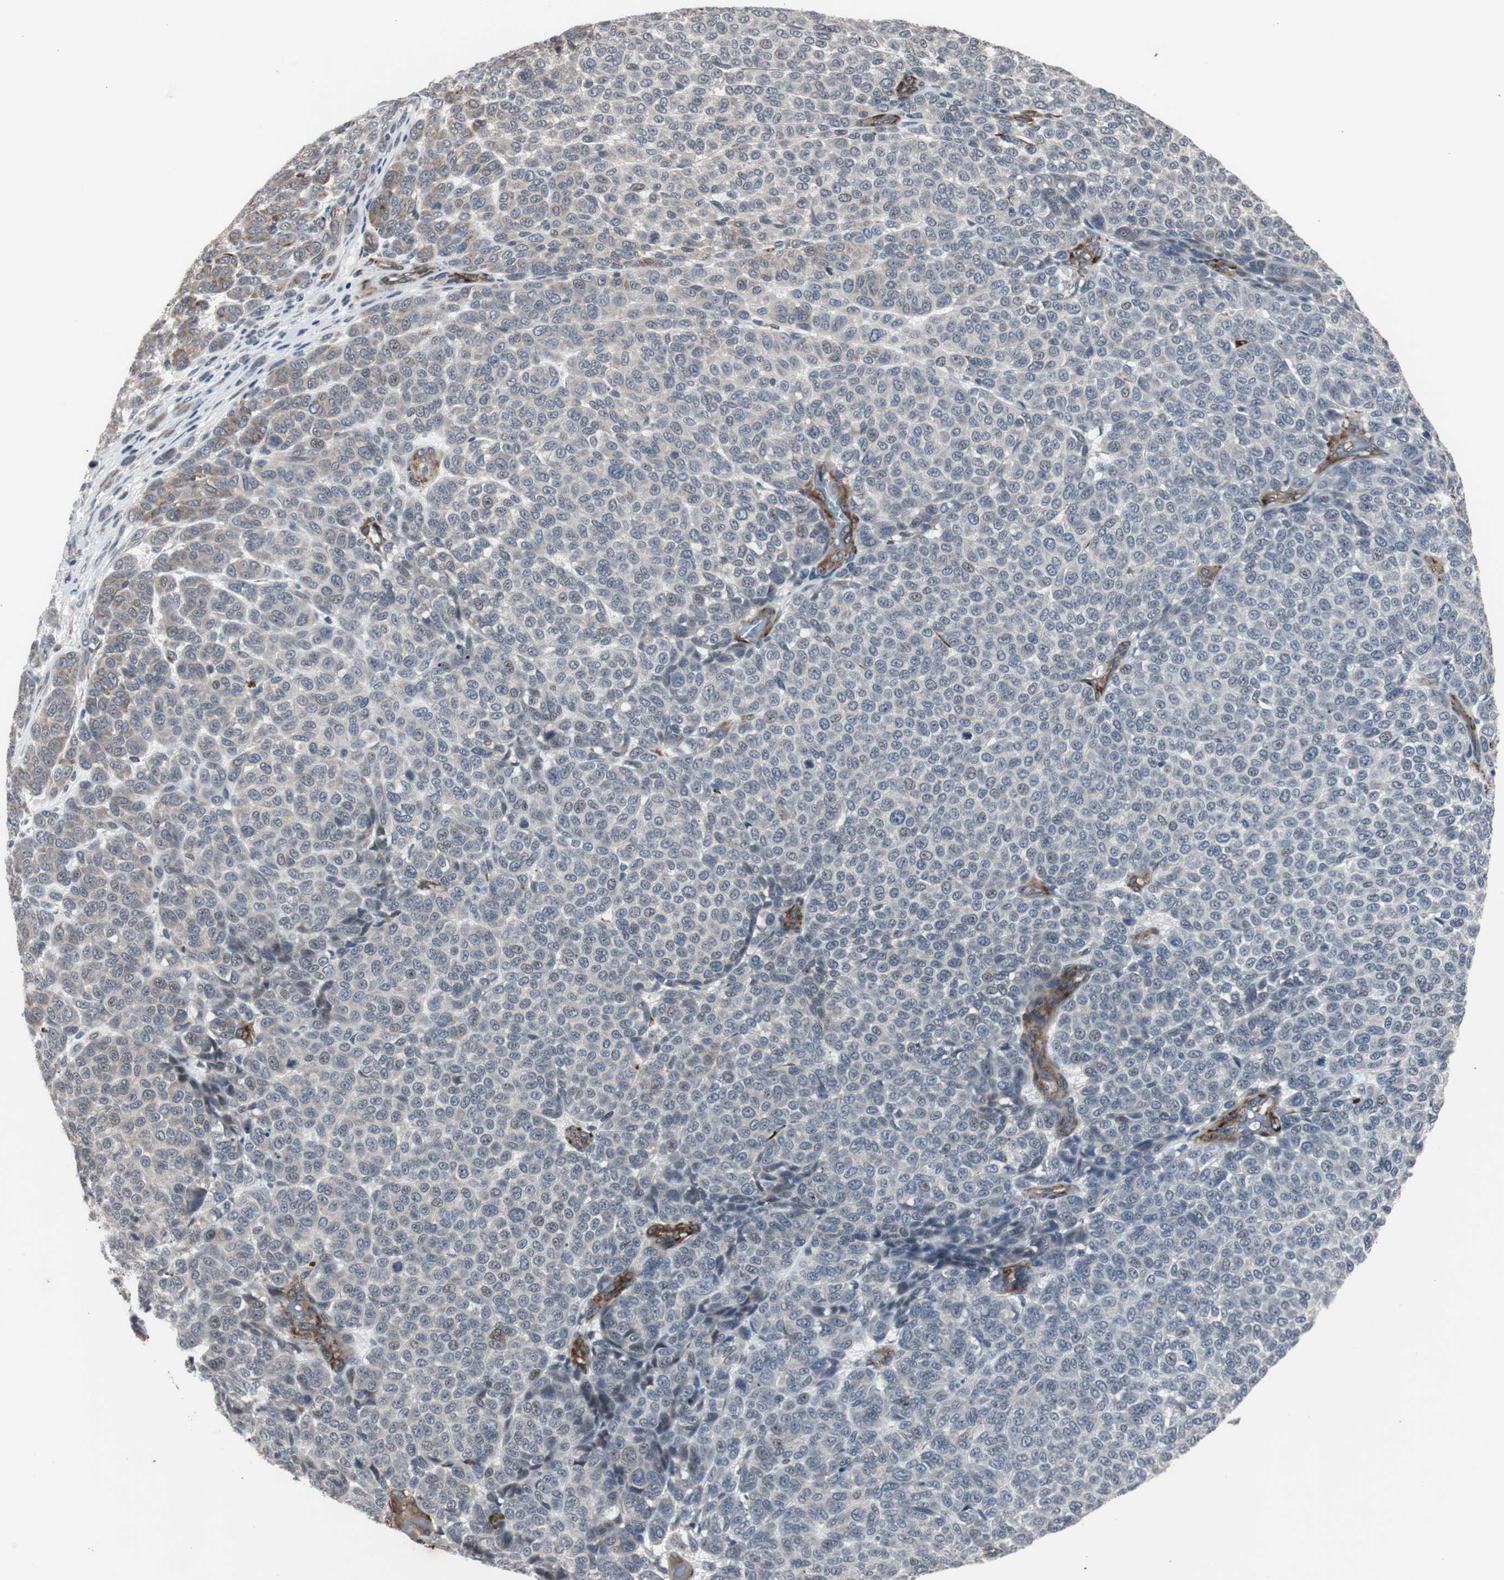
{"staining": {"intensity": "weak", "quantity": "<25%", "location": "cytoplasmic/membranous"}, "tissue": "melanoma", "cell_type": "Tumor cells", "image_type": "cancer", "snomed": [{"axis": "morphology", "description": "Malignant melanoma, NOS"}, {"axis": "topography", "description": "Skin"}], "caption": "Immunohistochemistry photomicrograph of neoplastic tissue: malignant melanoma stained with DAB demonstrates no significant protein positivity in tumor cells.", "gene": "CRADD", "patient": {"sex": "male", "age": 59}}